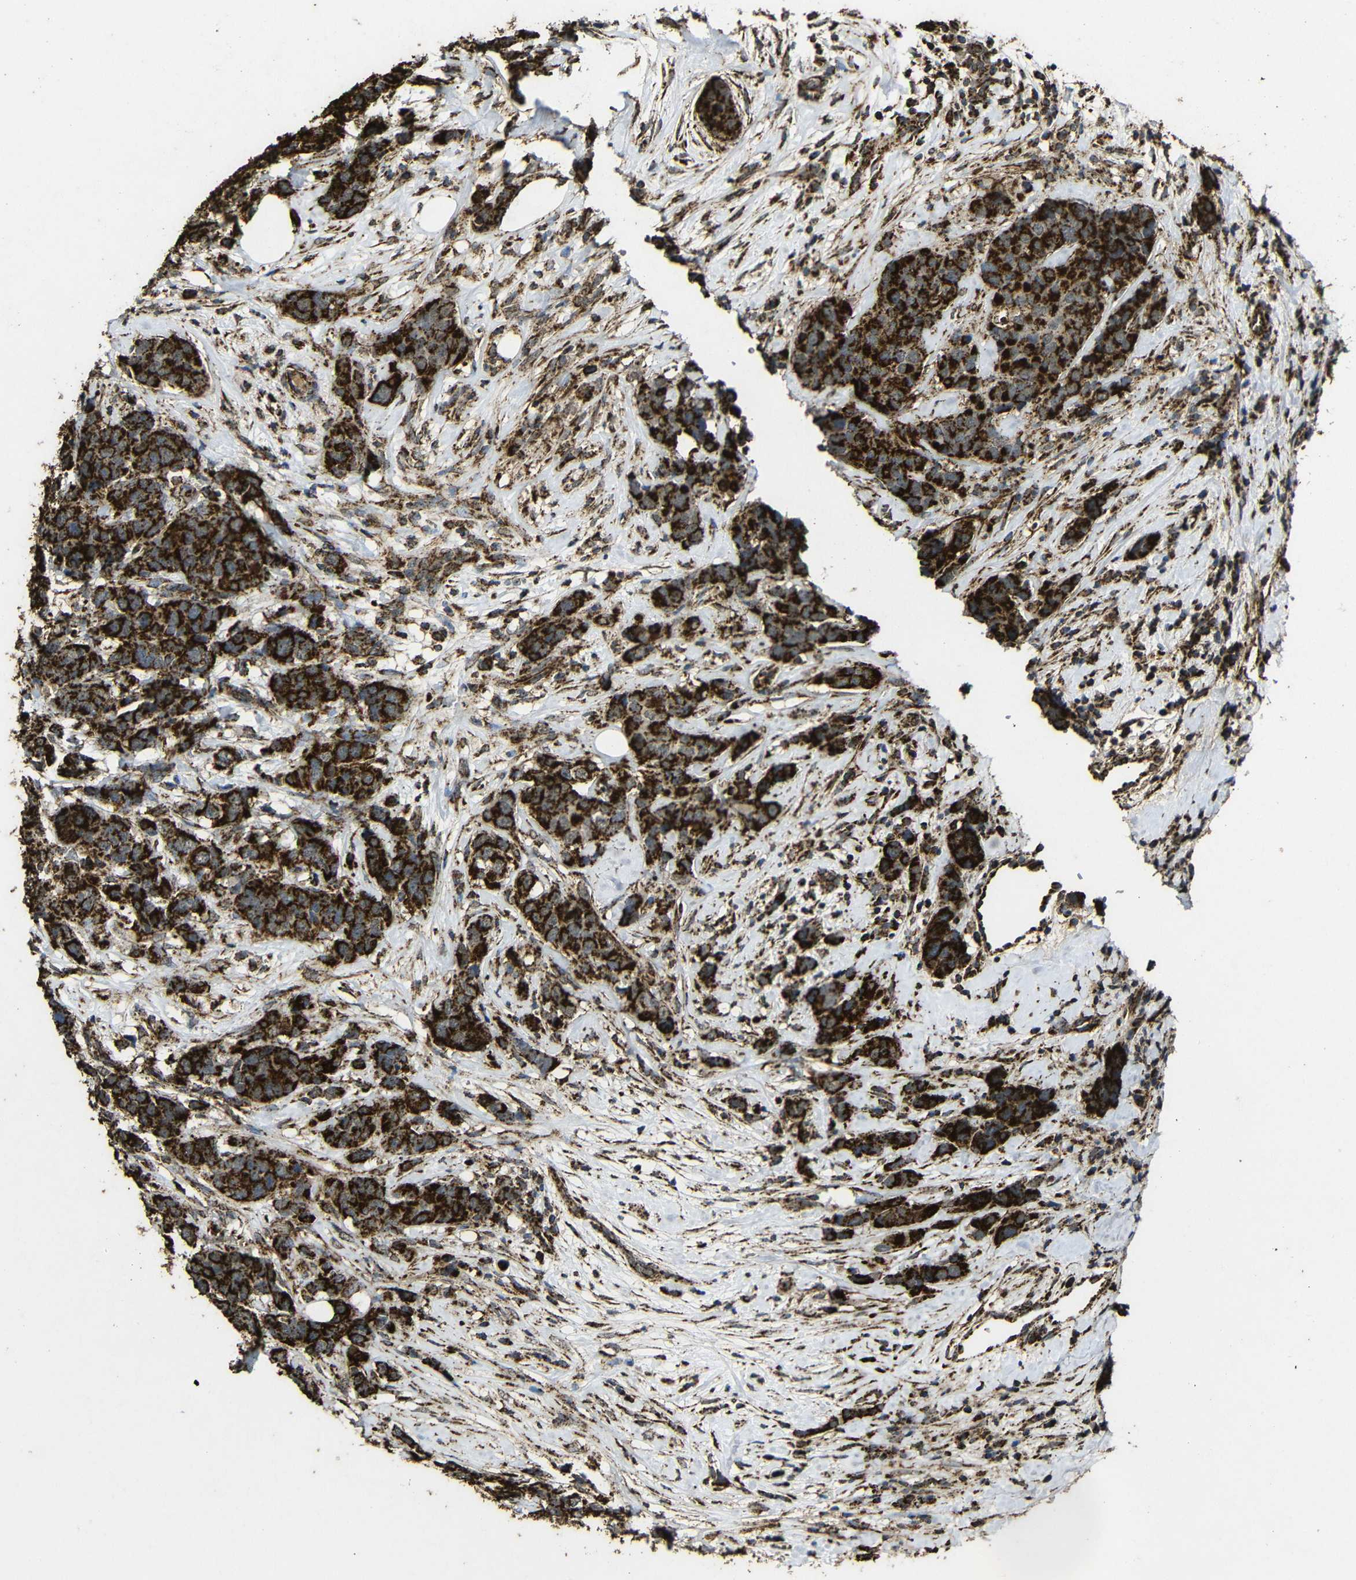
{"staining": {"intensity": "strong", "quantity": ">75%", "location": "cytoplasmic/membranous"}, "tissue": "breast cancer", "cell_type": "Tumor cells", "image_type": "cancer", "snomed": [{"axis": "morphology", "description": "Lobular carcinoma"}, {"axis": "topography", "description": "Breast"}], "caption": "A brown stain highlights strong cytoplasmic/membranous staining of a protein in breast lobular carcinoma tumor cells.", "gene": "ATP5F1A", "patient": {"sex": "female", "age": 59}}